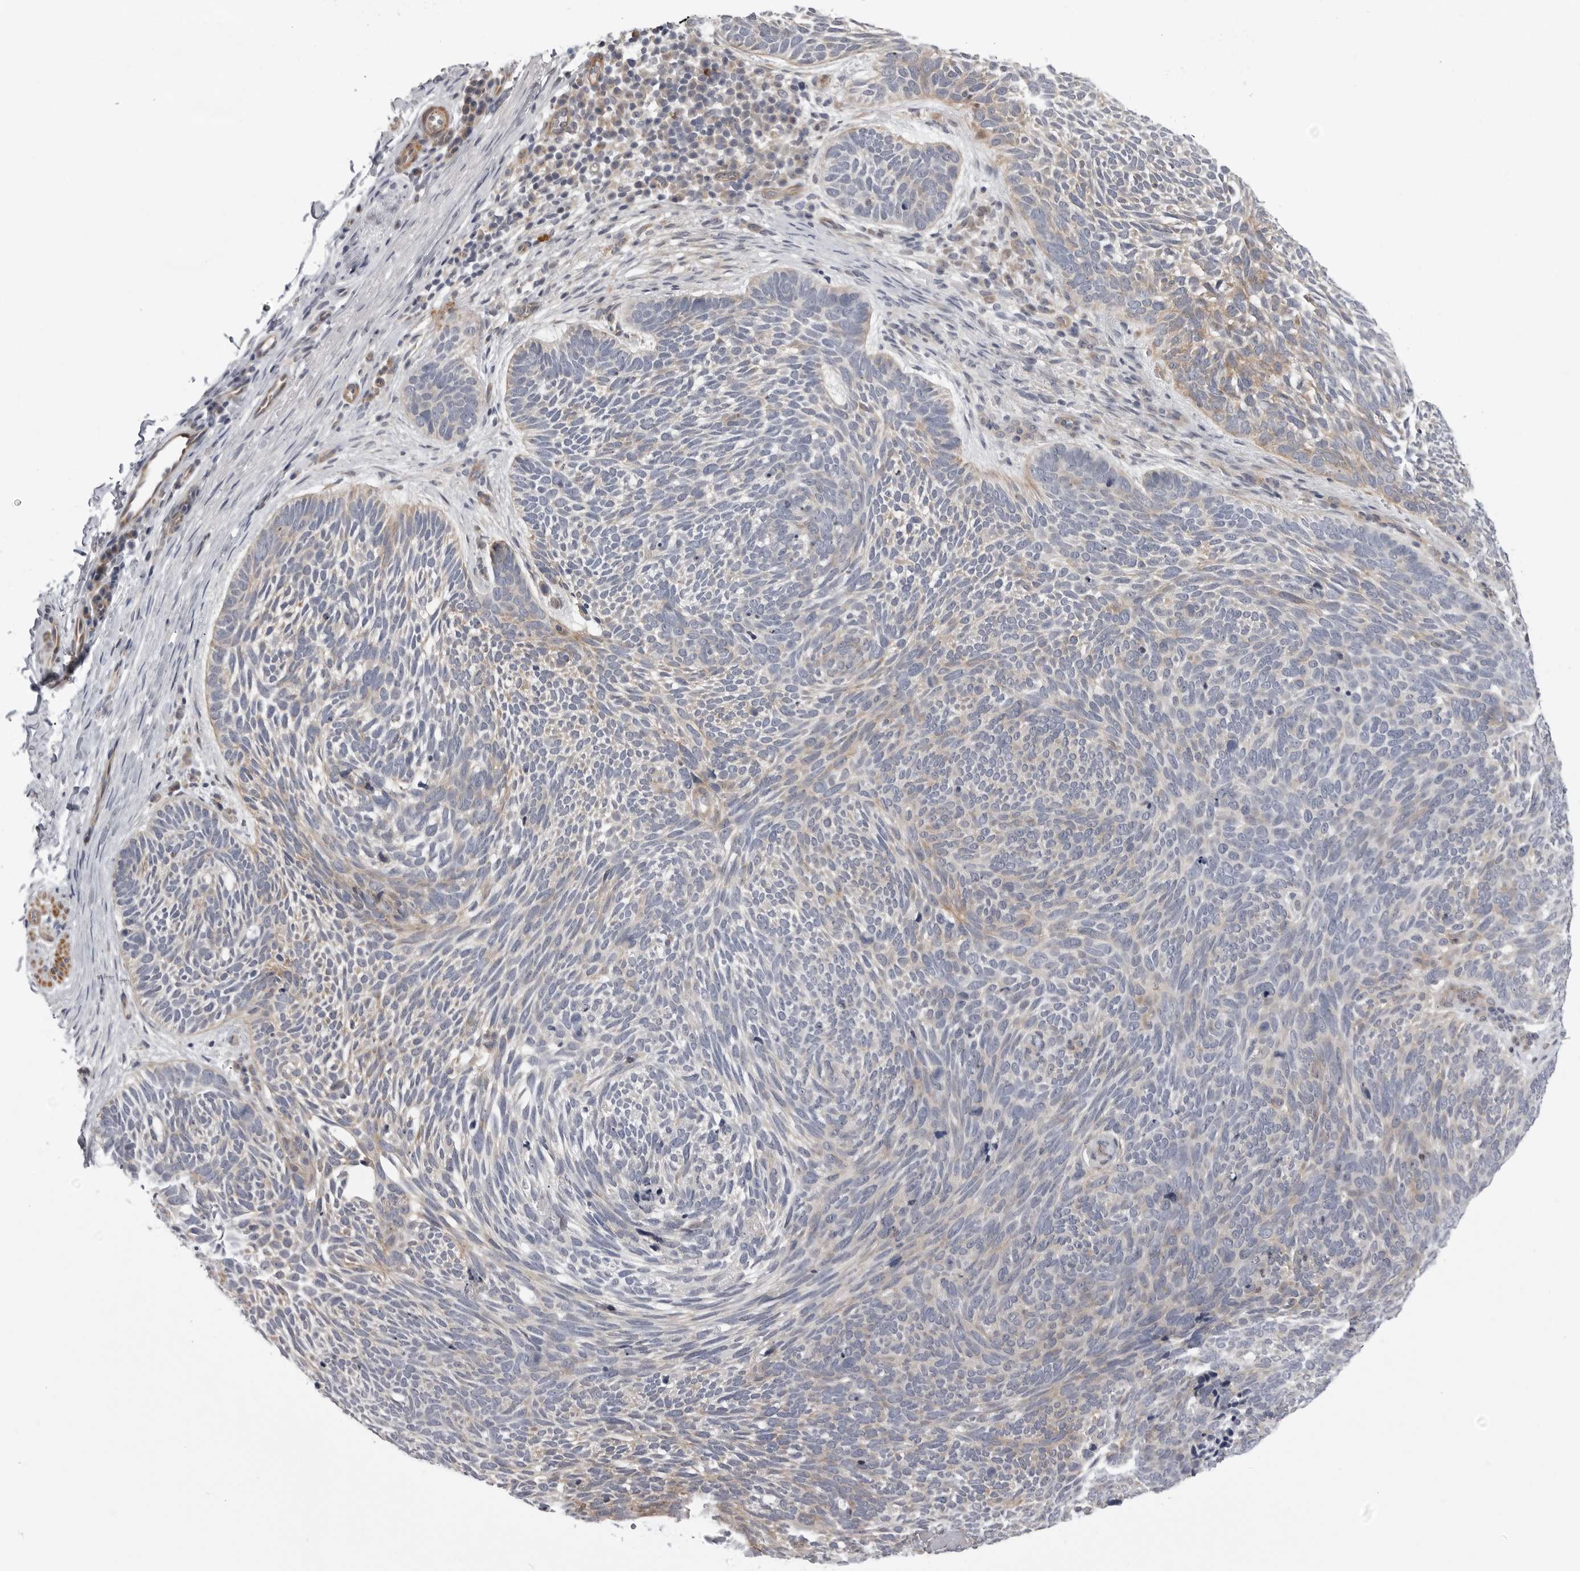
{"staining": {"intensity": "weak", "quantity": "<25%", "location": "cytoplasmic/membranous"}, "tissue": "skin cancer", "cell_type": "Tumor cells", "image_type": "cancer", "snomed": [{"axis": "morphology", "description": "Basal cell carcinoma"}, {"axis": "topography", "description": "Skin"}], "caption": "The micrograph demonstrates no significant expression in tumor cells of skin cancer (basal cell carcinoma). (Brightfield microscopy of DAB (3,3'-diaminobenzidine) IHC at high magnification).", "gene": "SCP2", "patient": {"sex": "female", "age": 85}}